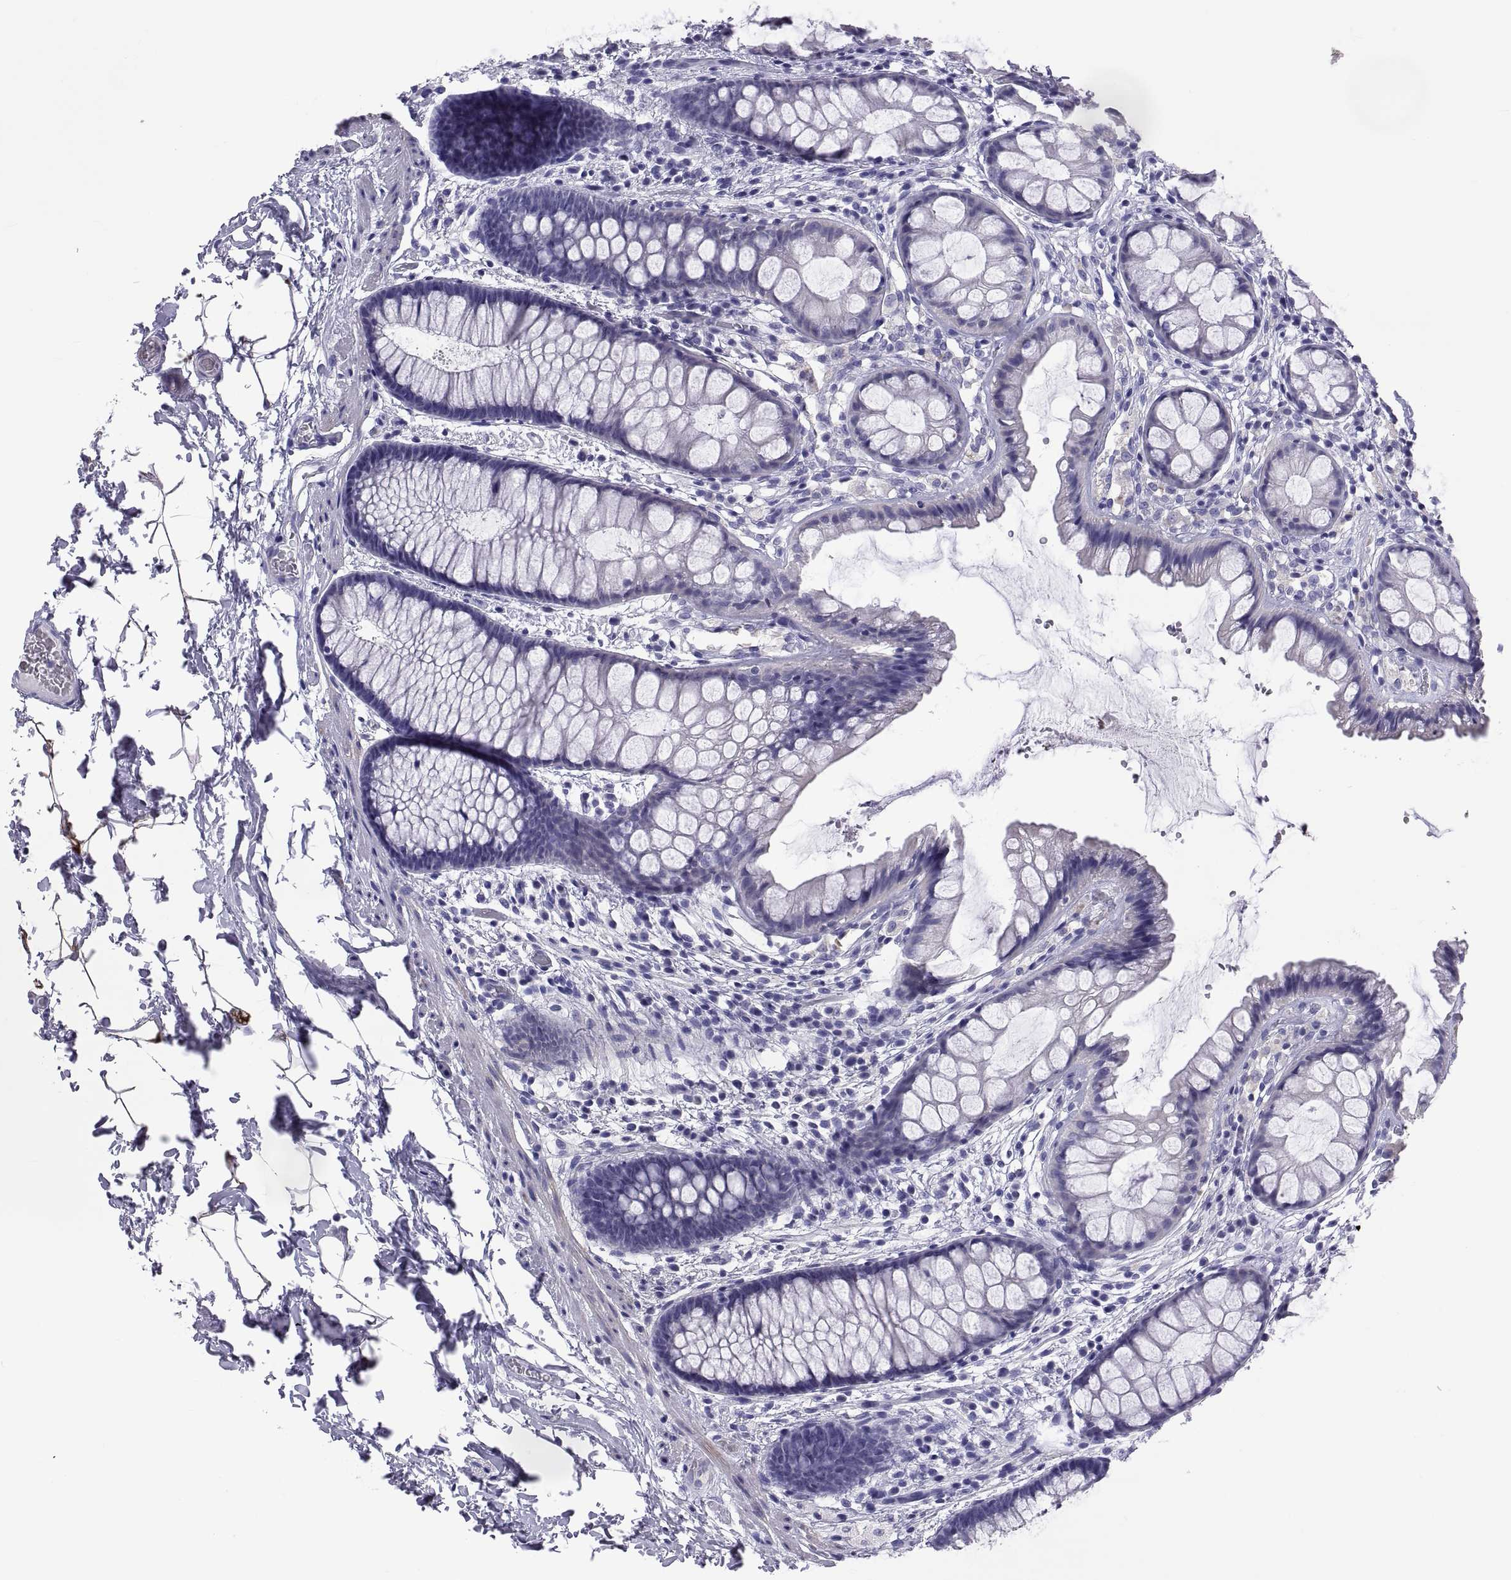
{"staining": {"intensity": "negative", "quantity": "none", "location": "none"}, "tissue": "rectum", "cell_type": "Glandular cells", "image_type": "normal", "snomed": [{"axis": "morphology", "description": "Normal tissue, NOS"}, {"axis": "topography", "description": "Rectum"}], "caption": "There is no significant expression in glandular cells of rectum. (IHC, brightfield microscopy, high magnification).", "gene": "BSPH1", "patient": {"sex": "female", "age": 62}}